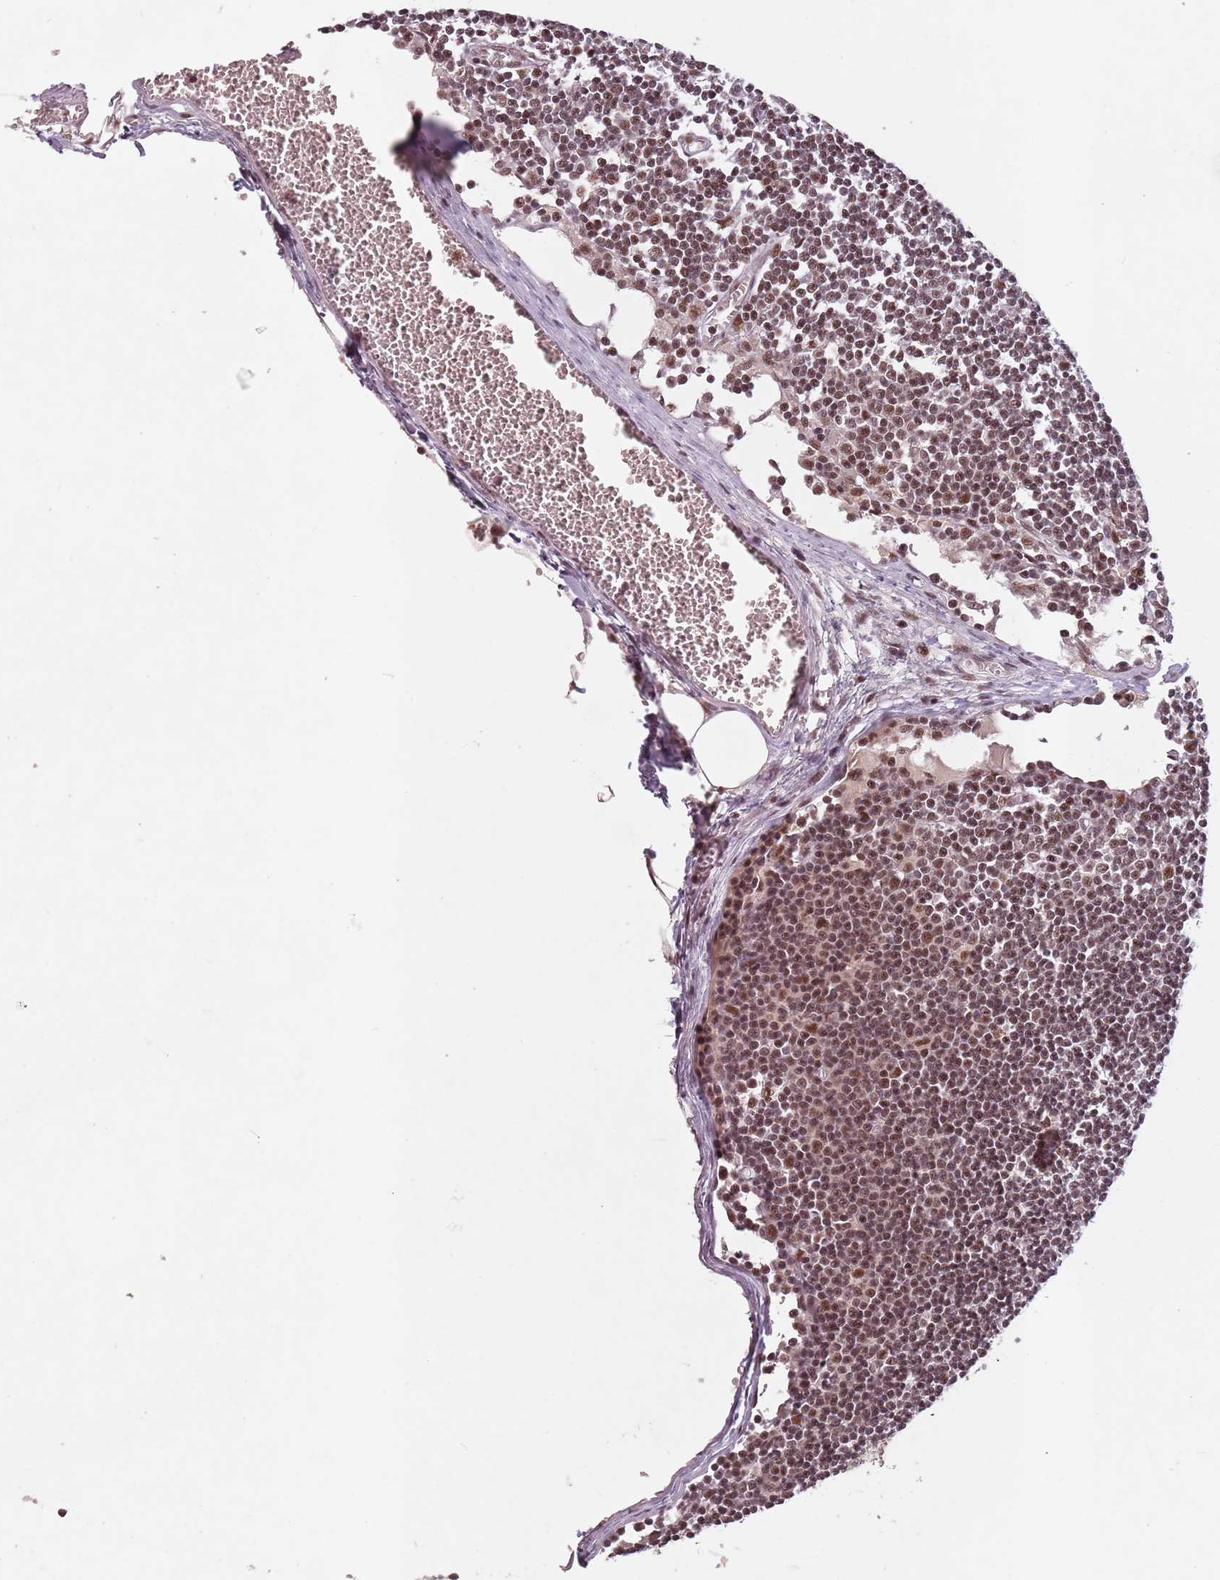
{"staining": {"intensity": "moderate", "quantity": ">75%", "location": "nuclear"}, "tissue": "lymph node", "cell_type": "Germinal center cells", "image_type": "normal", "snomed": [{"axis": "morphology", "description": "Normal tissue, NOS"}, {"axis": "topography", "description": "Lymph node"}], "caption": "Immunohistochemistry histopathology image of benign lymph node: human lymph node stained using immunohistochemistry (IHC) shows medium levels of moderate protein expression localized specifically in the nuclear of germinal center cells, appearing as a nuclear brown color.", "gene": "NCBP1", "patient": {"sex": "female", "age": 11}}